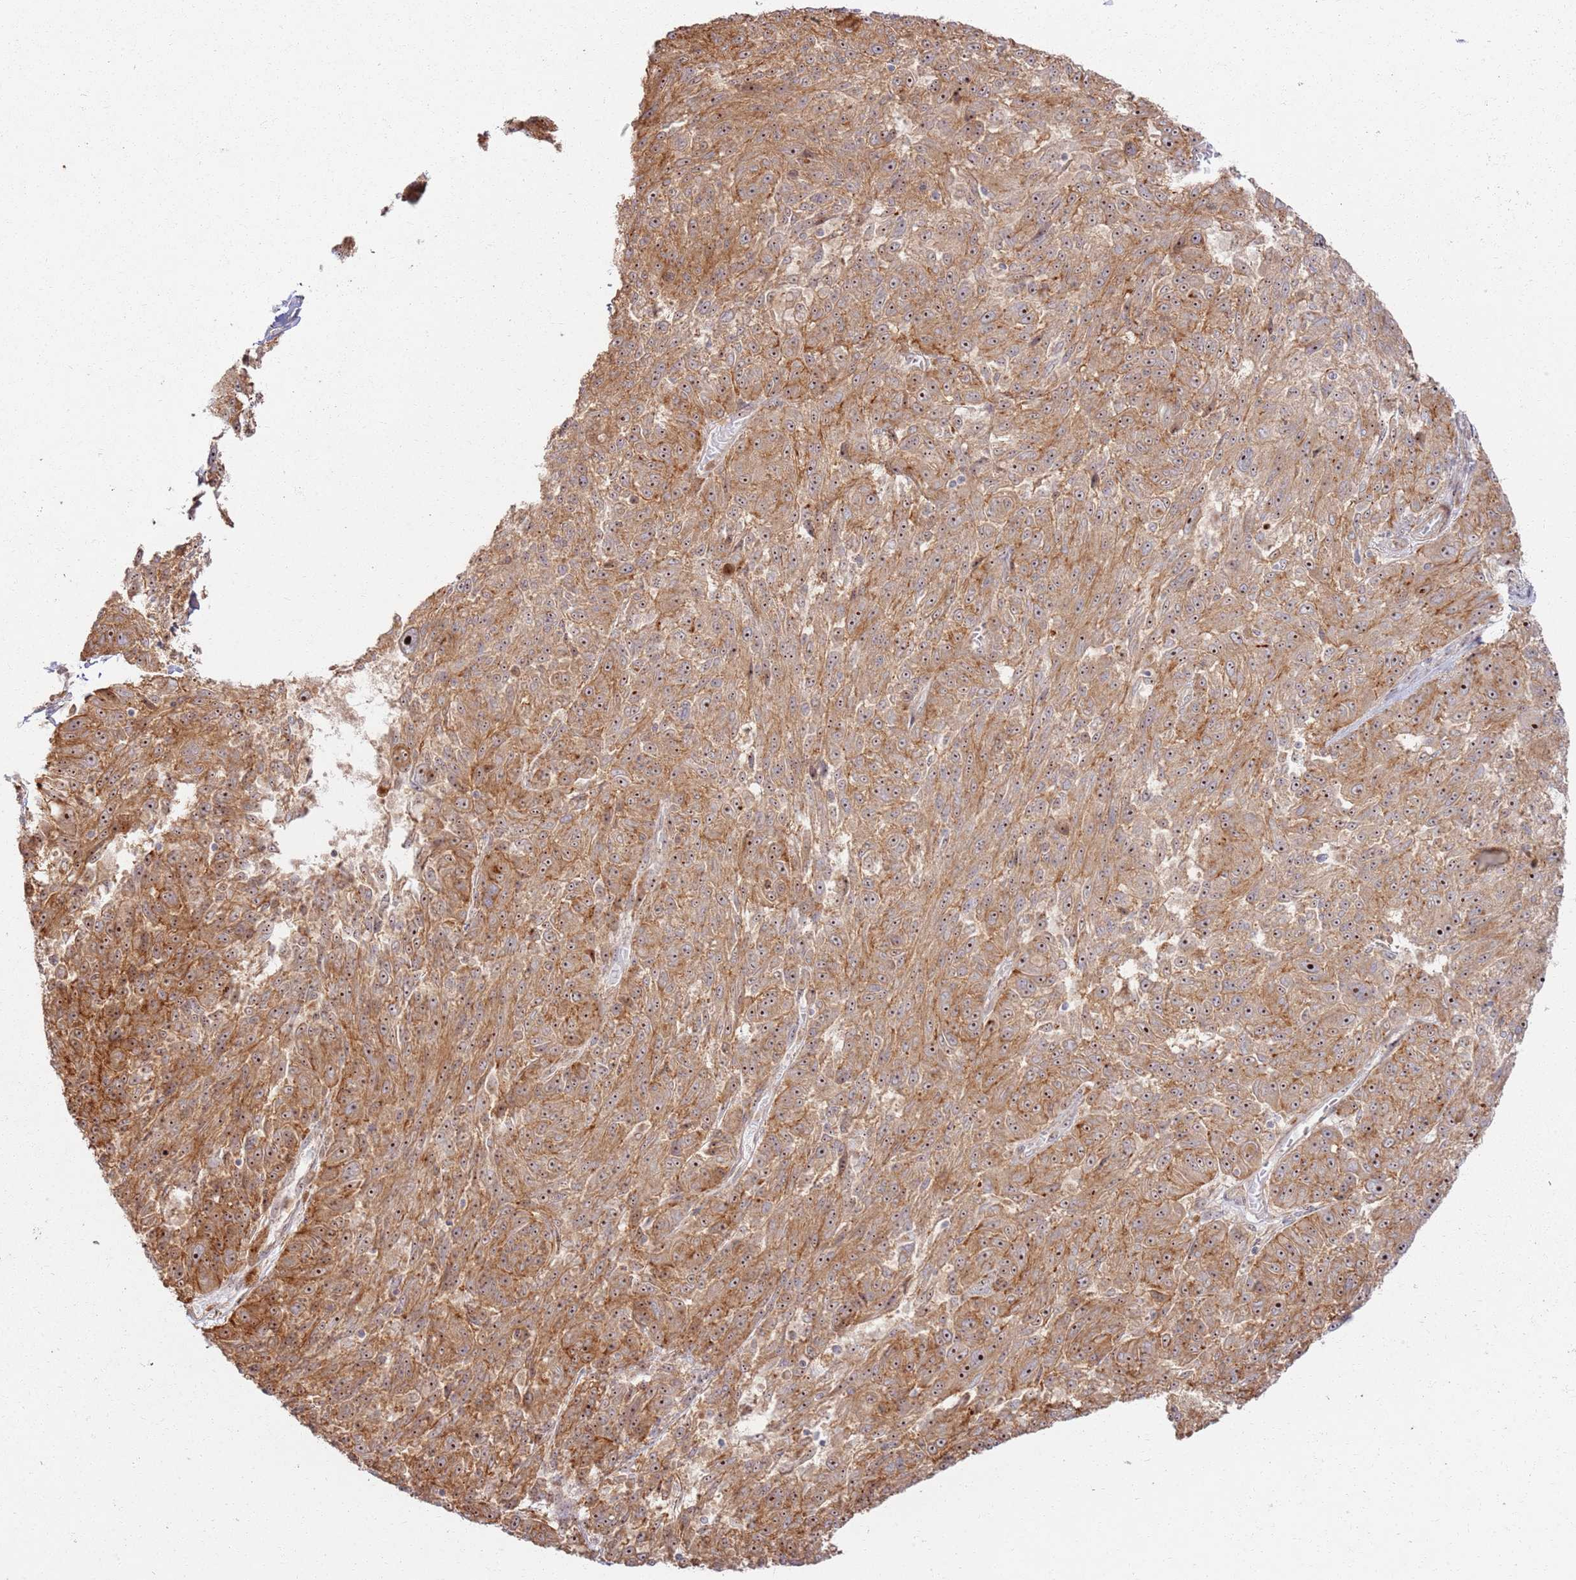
{"staining": {"intensity": "moderate", "quantity": ">75%", "location": "cytoplasmic/membranous,nuclear"}, "tissue": "melanoma", "cell_type": "Tumor cells", "image_type": "cancer", "snomed": [{"axis": "morphology", "description": "Malignant melanoma, NOS"}, {"axis": "topography", "description": "Skin"}], "caption": "Moderate cytoplasmic/membranous and nuclear positivity for a protein is present in about >75% of tumor cells of malignant melanoma using IHC.", "gene": "CNPY1", "patient": {"sex": "male", "age": 53}}